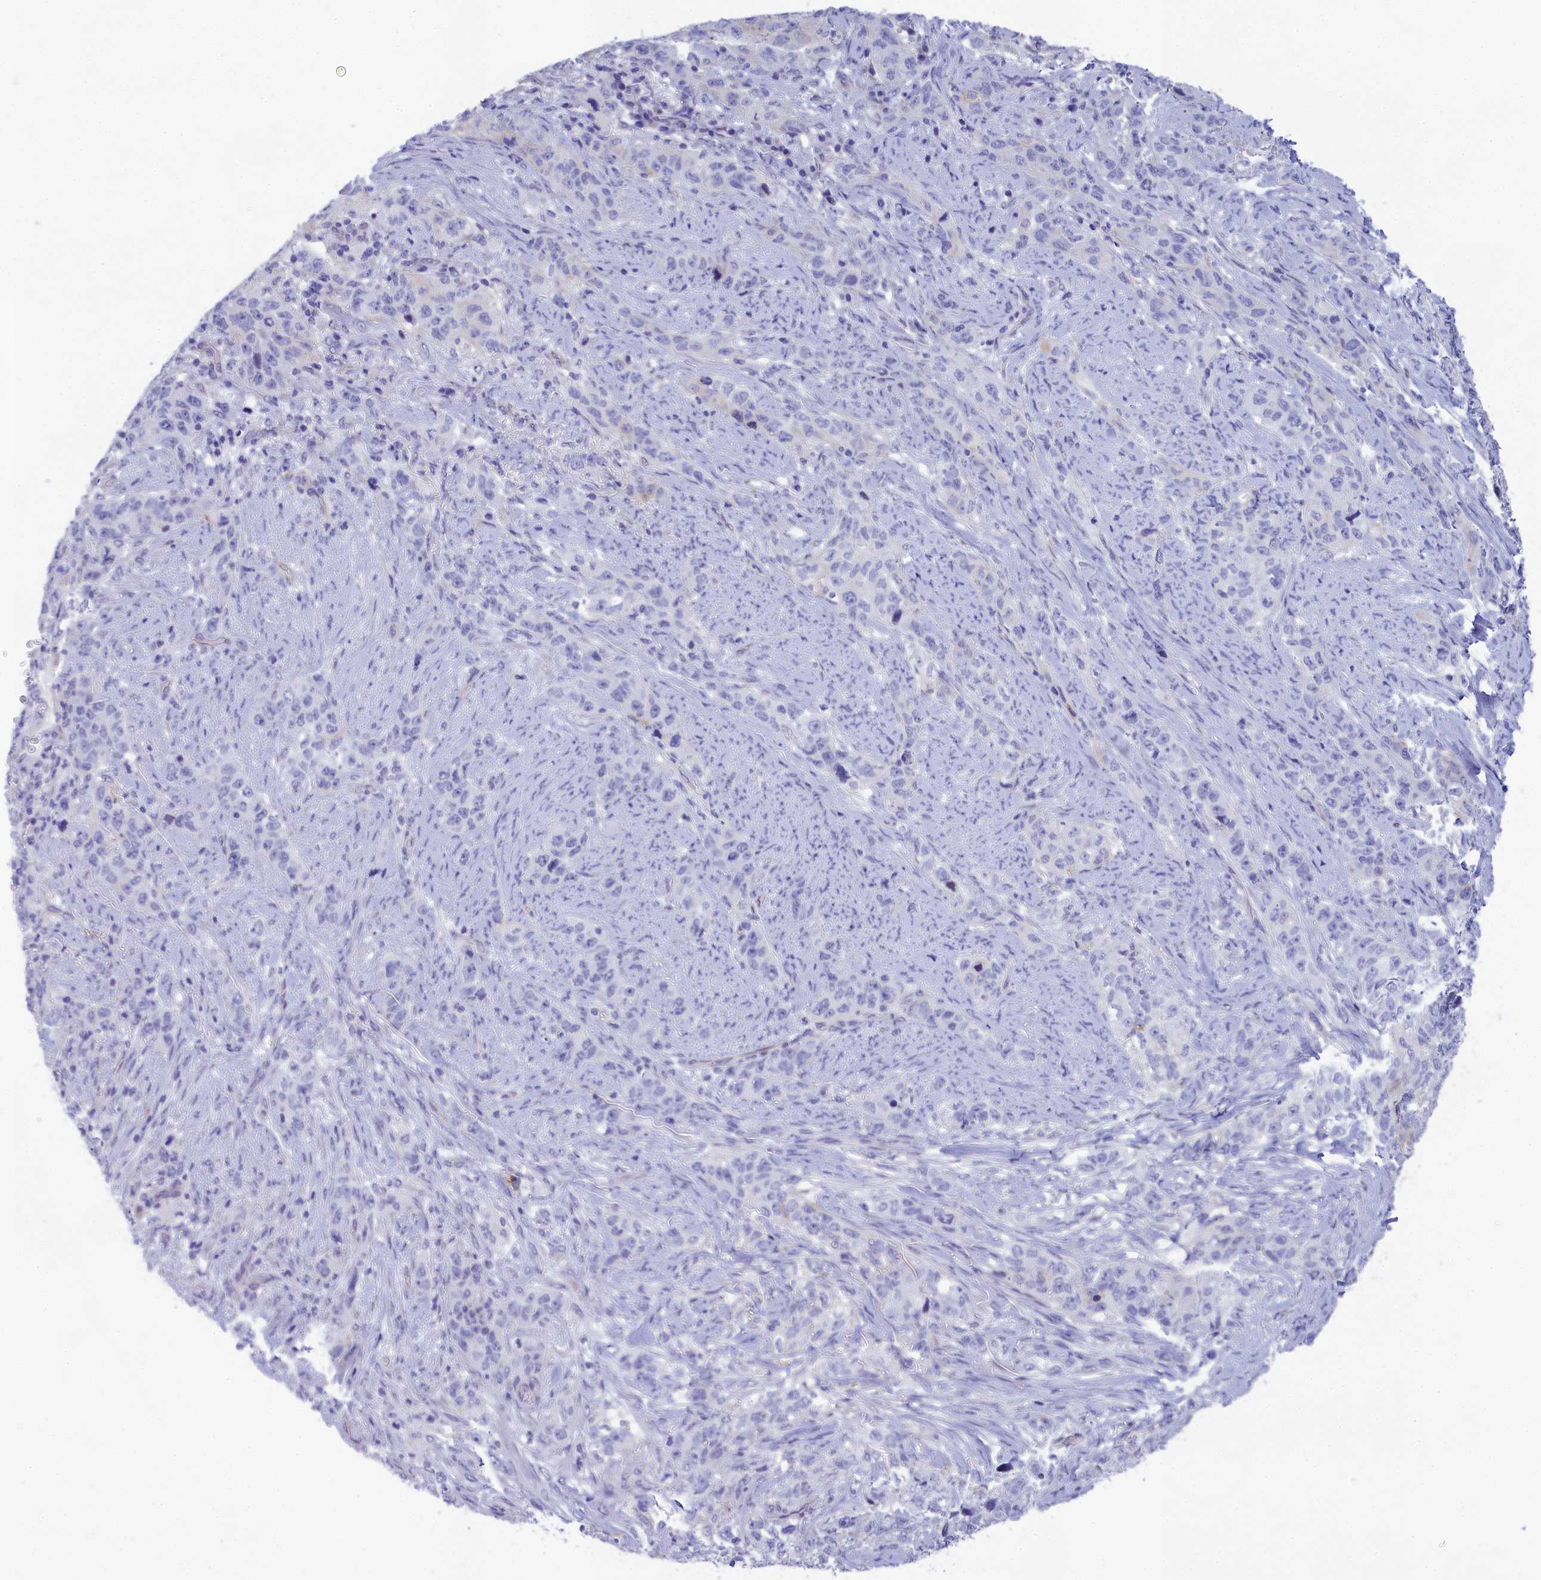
{"staining": {"intensity": "negative", "quantity": "none", "location": "none"}, "tissue": "stomach cancer", "cell_type": "Tumor cells", "image_type": "cancer", "snomed": [{"axis": "morphology", "description": "Adenocarcinoma, NOS"}, {"axis": "topography", "description": "Stomach"}], "caption": "IHC histopathology image of human stomach adenocarcinoma stained for a protein (brown), which reveals no staining in tumor cells.", "gene": "TACSTD2", "patient": {"sex": "male", "age": 48}}